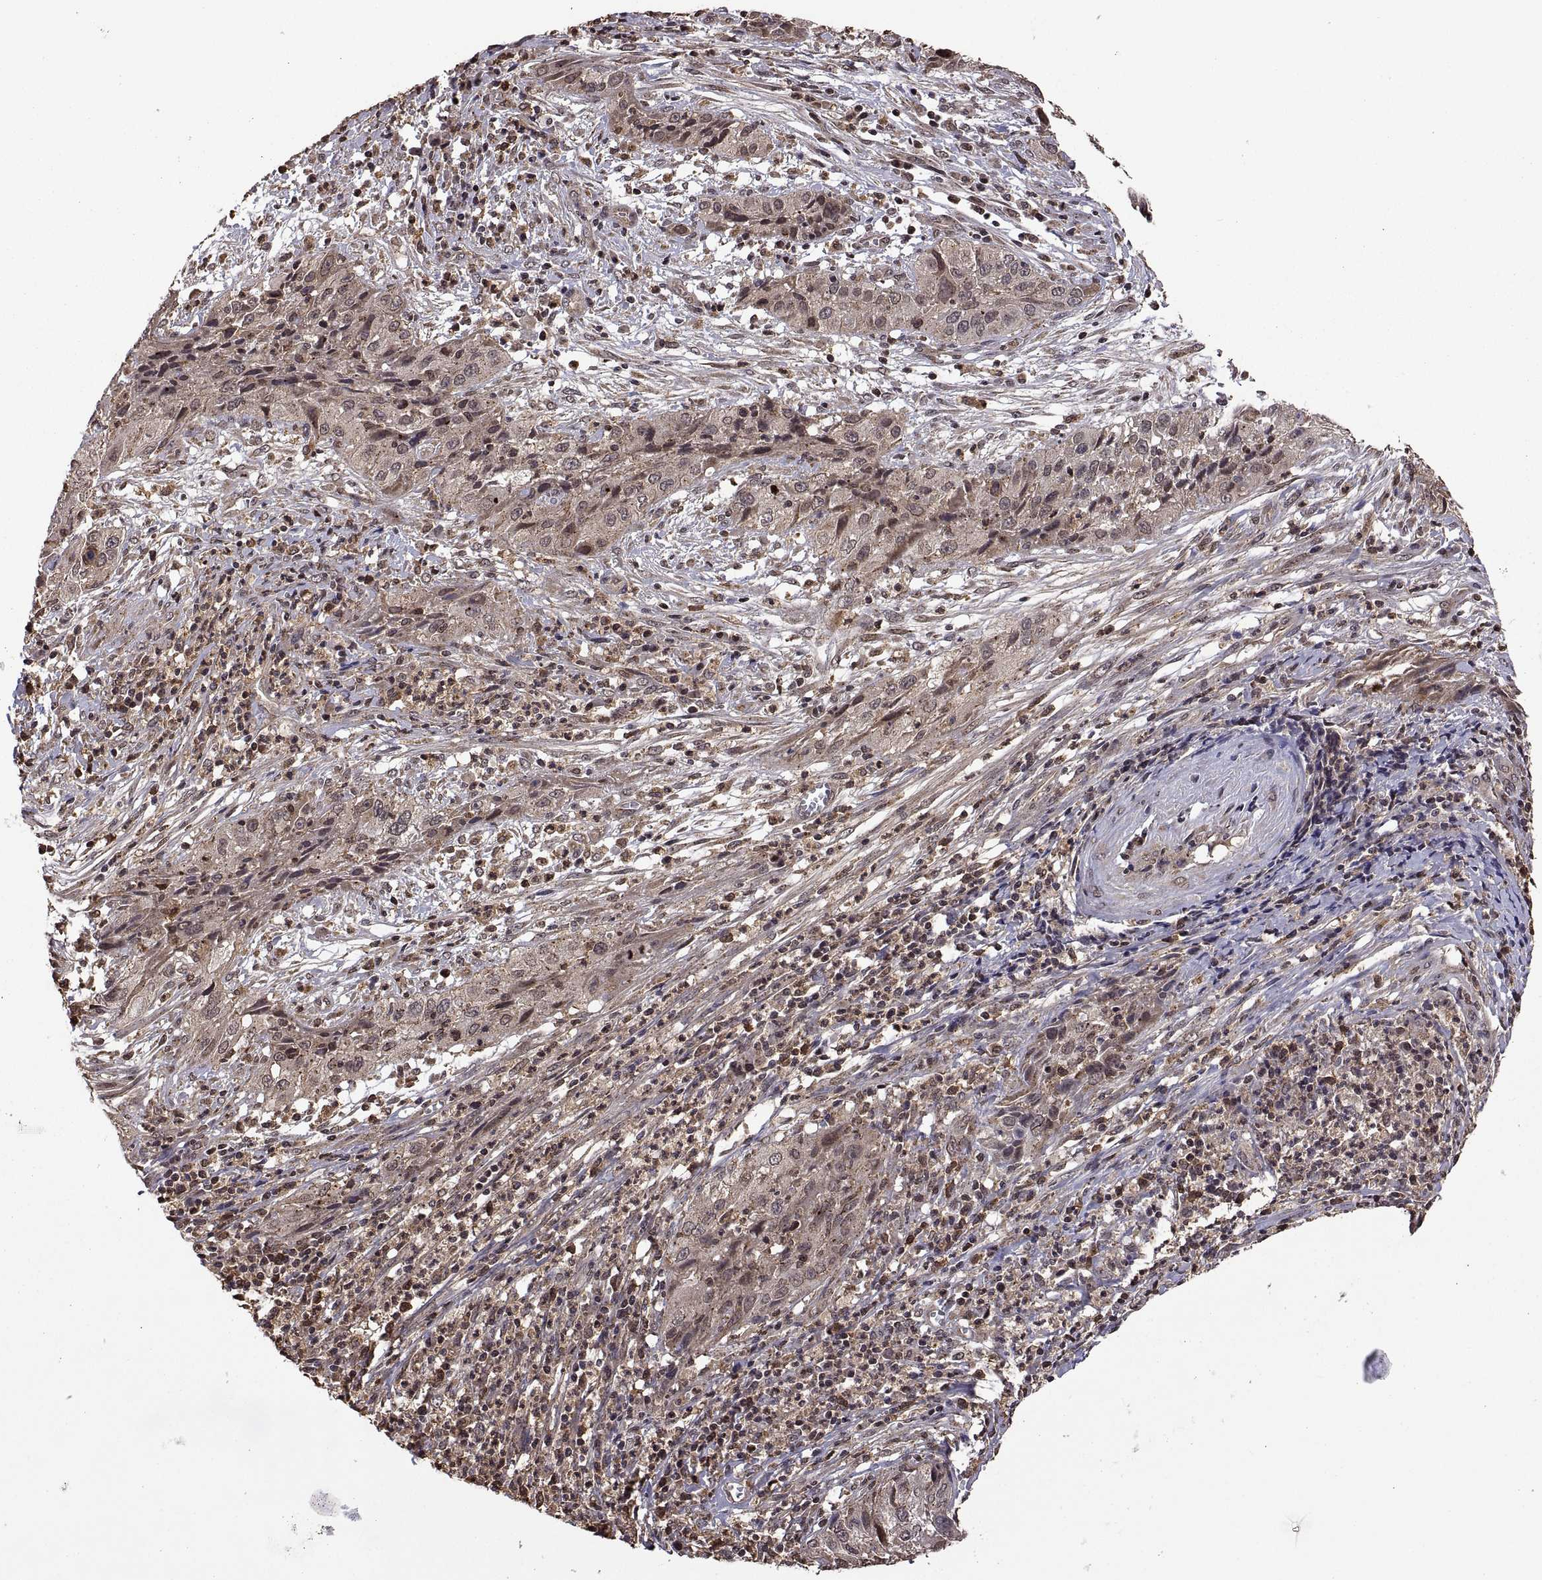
{"staining": {"intensity": "weak", "quantity": ">75%", "location": "cytoplasmic/membranous"}, "tissue": "cervical cancer", "cell_type": "Tumor cells", "image_type": "cancer", "snomed": [{"axis": "morphology", "description": "Squamous cell carcinoma, NOS"}, {"axis": "topography", "description": "Cervix"}], "caption": "A low amount of weak cytoplasmic/membranous expression is seen in about >75% of tumor cells in cervical cancer tissue.", "gene": "ZNRF2", "patient": {"sex": "female", "age": 32}}